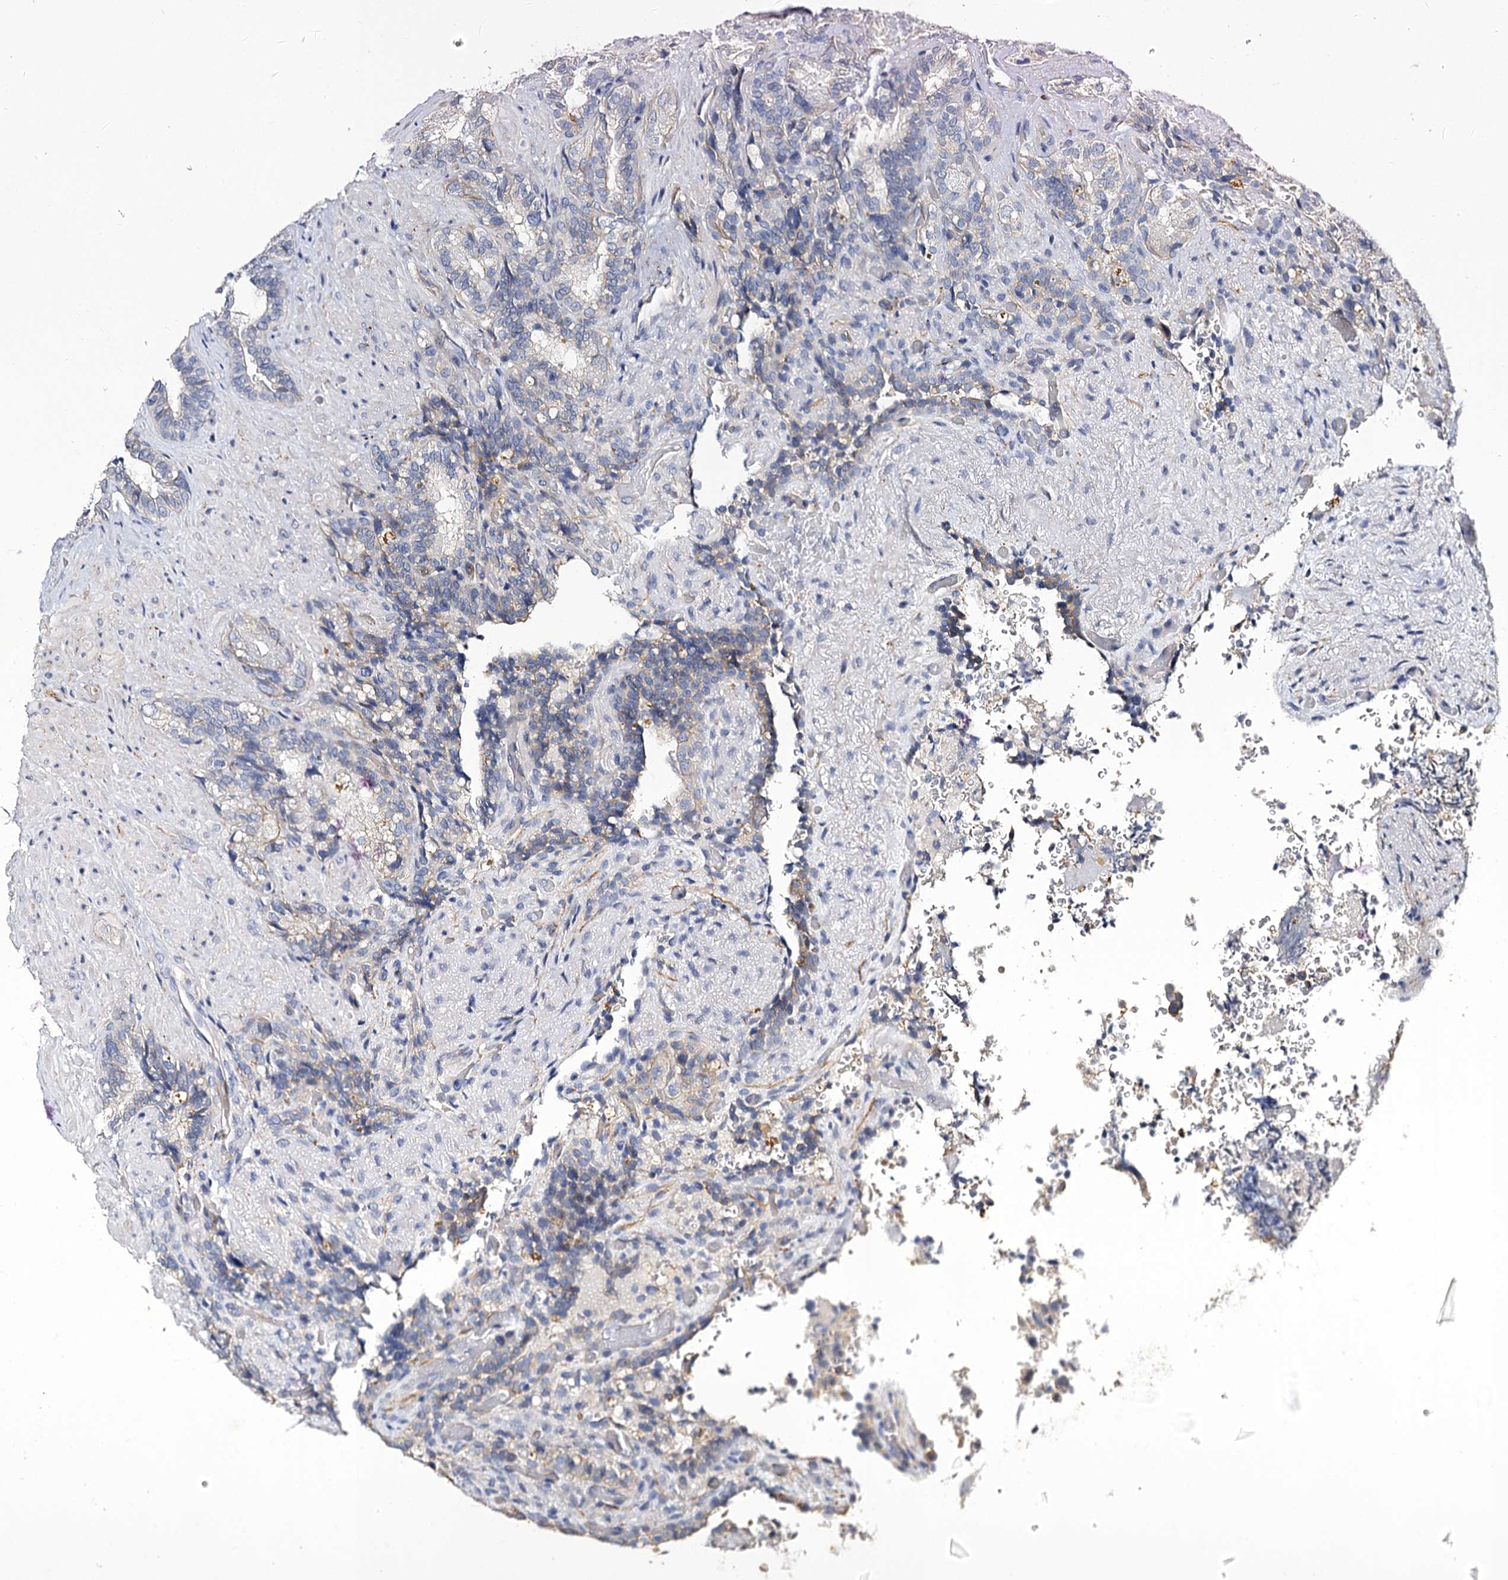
{"staining": {"intensity": "negative", "quantity": "none", "location": "none"}, "tissue": "seminal vesicle", "cell_type": "Glandular cells", "image_type": "normal", "snomed": [{"axis": "morphology", "description": "Normal tissue, NOS"}, {"axis": "topography", "description": "Prostate and seminal vesicle, NOS"}, {"axis": "topography", "description": "Prostate"}, {"axis": "topography", "description": "Seminal veicle"}], "caption": "This is a micrograph of IHC staining of benign seminal vesicle, which shows no expression in glandular cells.", "gene": "CBFB", "patient": {"sex": "male", "age": 67}}